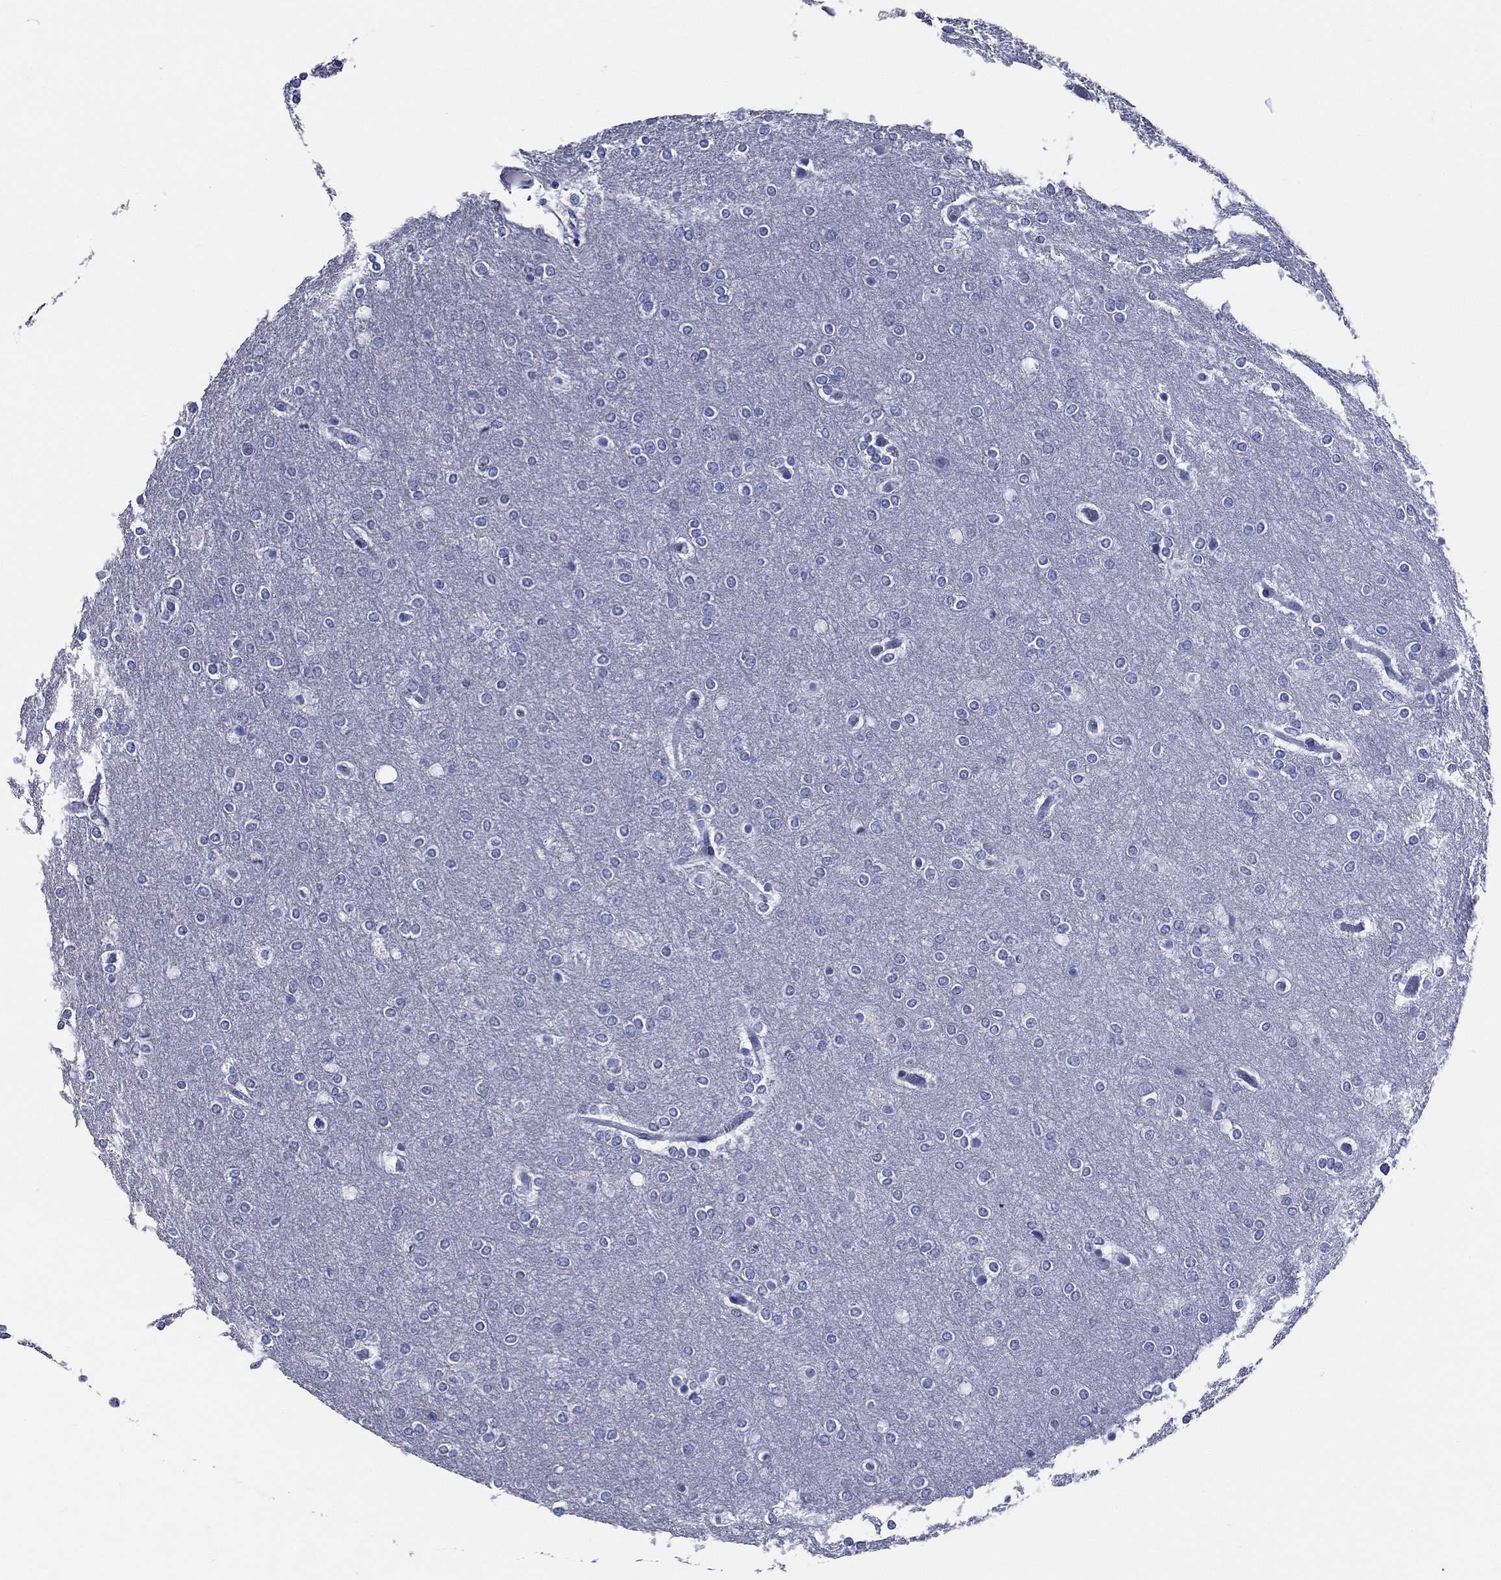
{"staining": {"intensity": "negative", "quantity": "none", "location": "none"}, "tissue": "glioma", "cell_type": "Tumor cells", "image_type": "cancer", "snomed": [{"axis": "morphology", "description": "Glioma, malignant, High grade"}, {"axis": "topography", "description": "Brain"}], "caption": "Malignant glioma (high-grade) stained for a protein using immunohistochemistry exhibits no expression tumor cells.", "gene": "ACE2", "patient": {"sex": "female", "age": 61}}